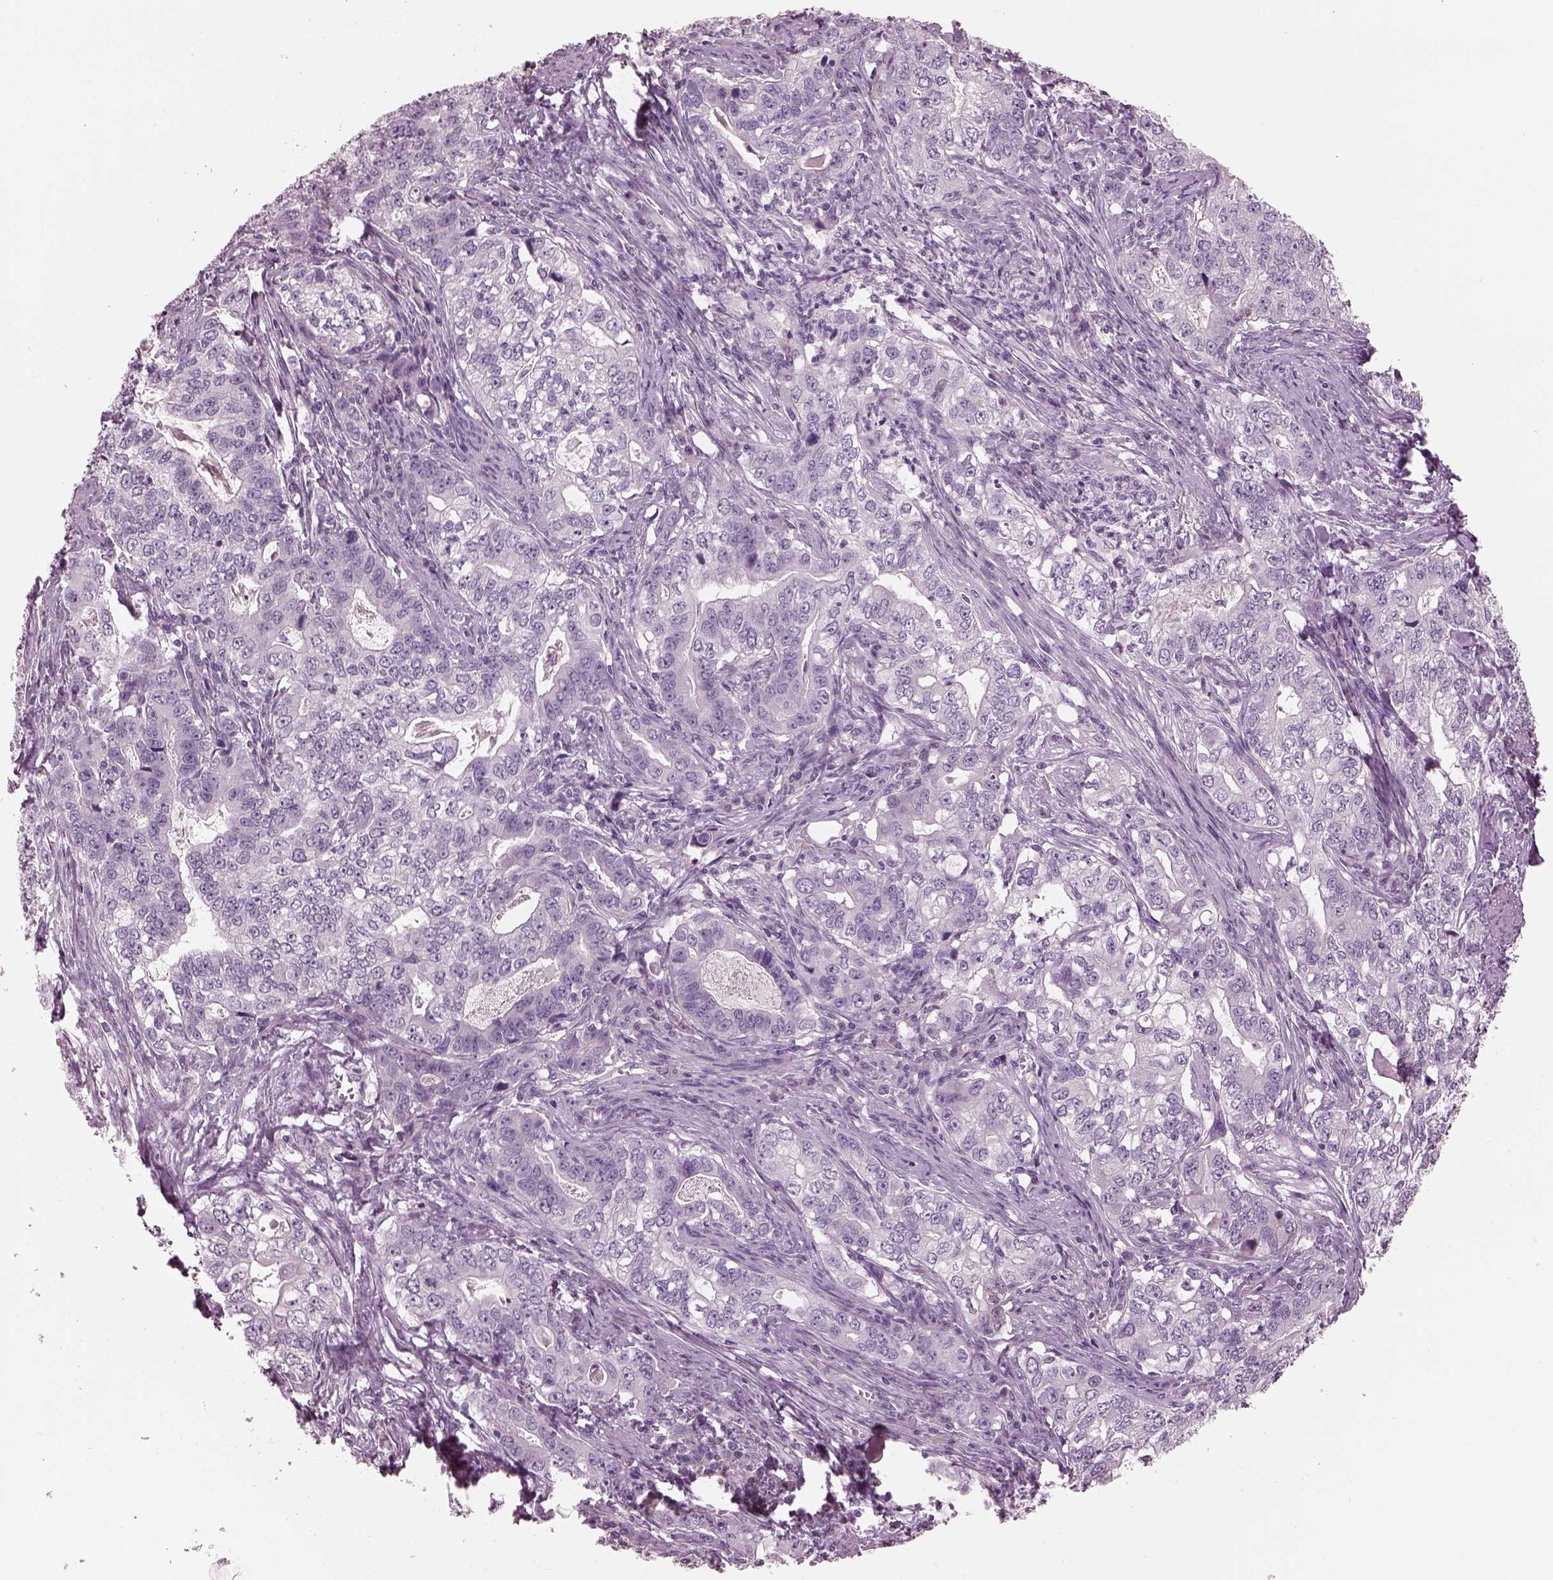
{"staining": {"intensity": "negative", "quantity": "none", "location": "none"}, "tissue": "stomach cancer", "cell_type": "Tumor cells", "image_type": "cancer", "snomed": [{"axis": "morphology", "description": "Adenocarcinoma, NOS"}, {"axis": "topography", "description": "Stomach, lower"}], "caption": "Tumor cells show no significant positivity in adenocarcinoma (stomach). Brightfield microscopy of IHC stained with DAB (3,3'-diaminobenzidine) (brown) and hematoxylin (blue), captured at high magnification.", "gene": "PACRG", "patient": {"sex": "female", "age": 72}}